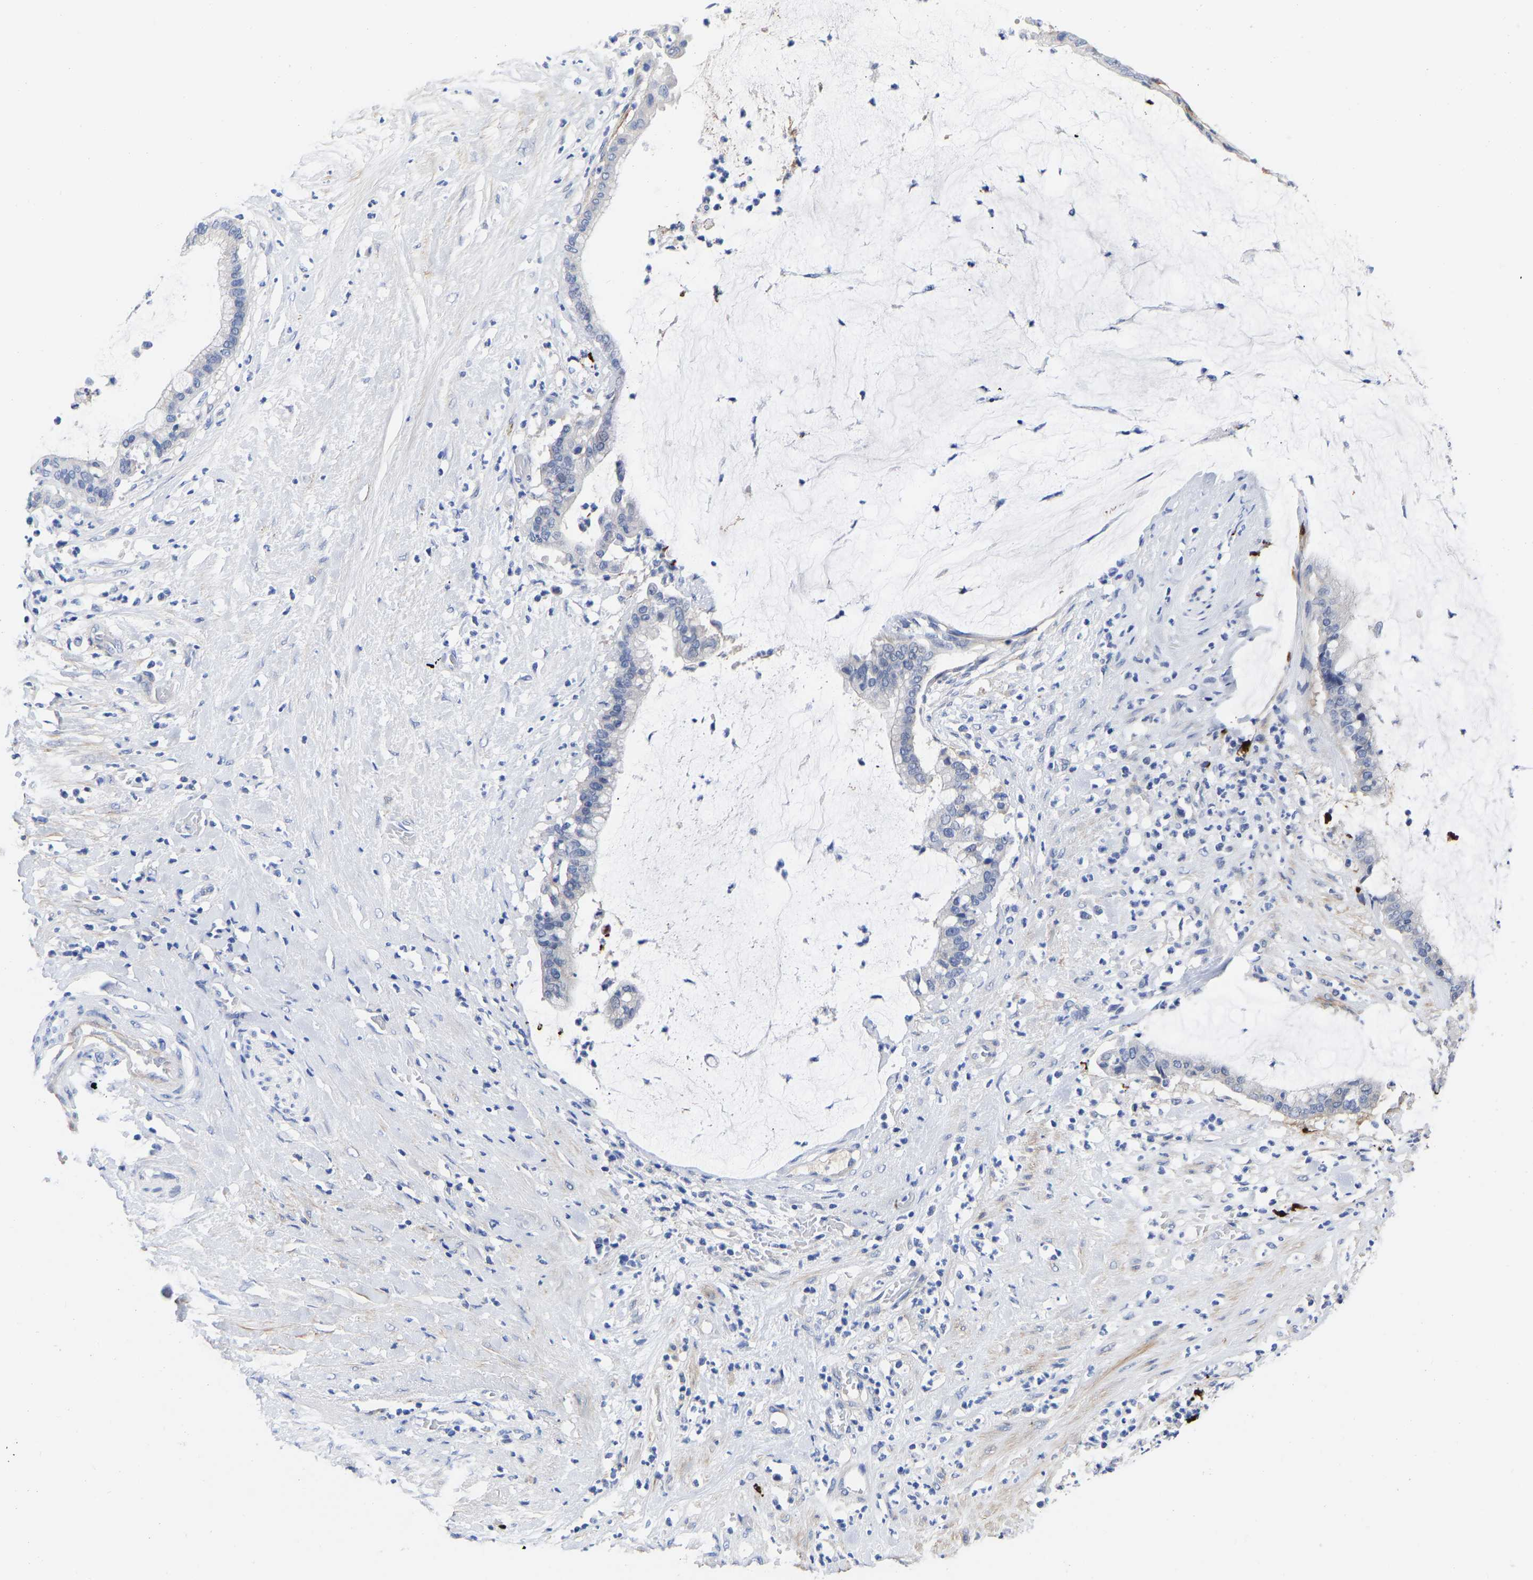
{"staining": {"intensity": "negative", "quantity": "none", "location": "none"}, "tissue": "pancreatic cancer", "cell_type": "Tumor cells", "image_type": "cancer", "snomed": [{"axis": "morphology", "description": "Adenocarcinoma, NOS"}, {"axis": "topography", "description": "Pancreas"}], "caption": "A micrograph of pancreatic cancer stained for a protein displays no brown staining in tumor cells.", "gene": "GPA33", "patient": {"sex": "male", "age": 41}}